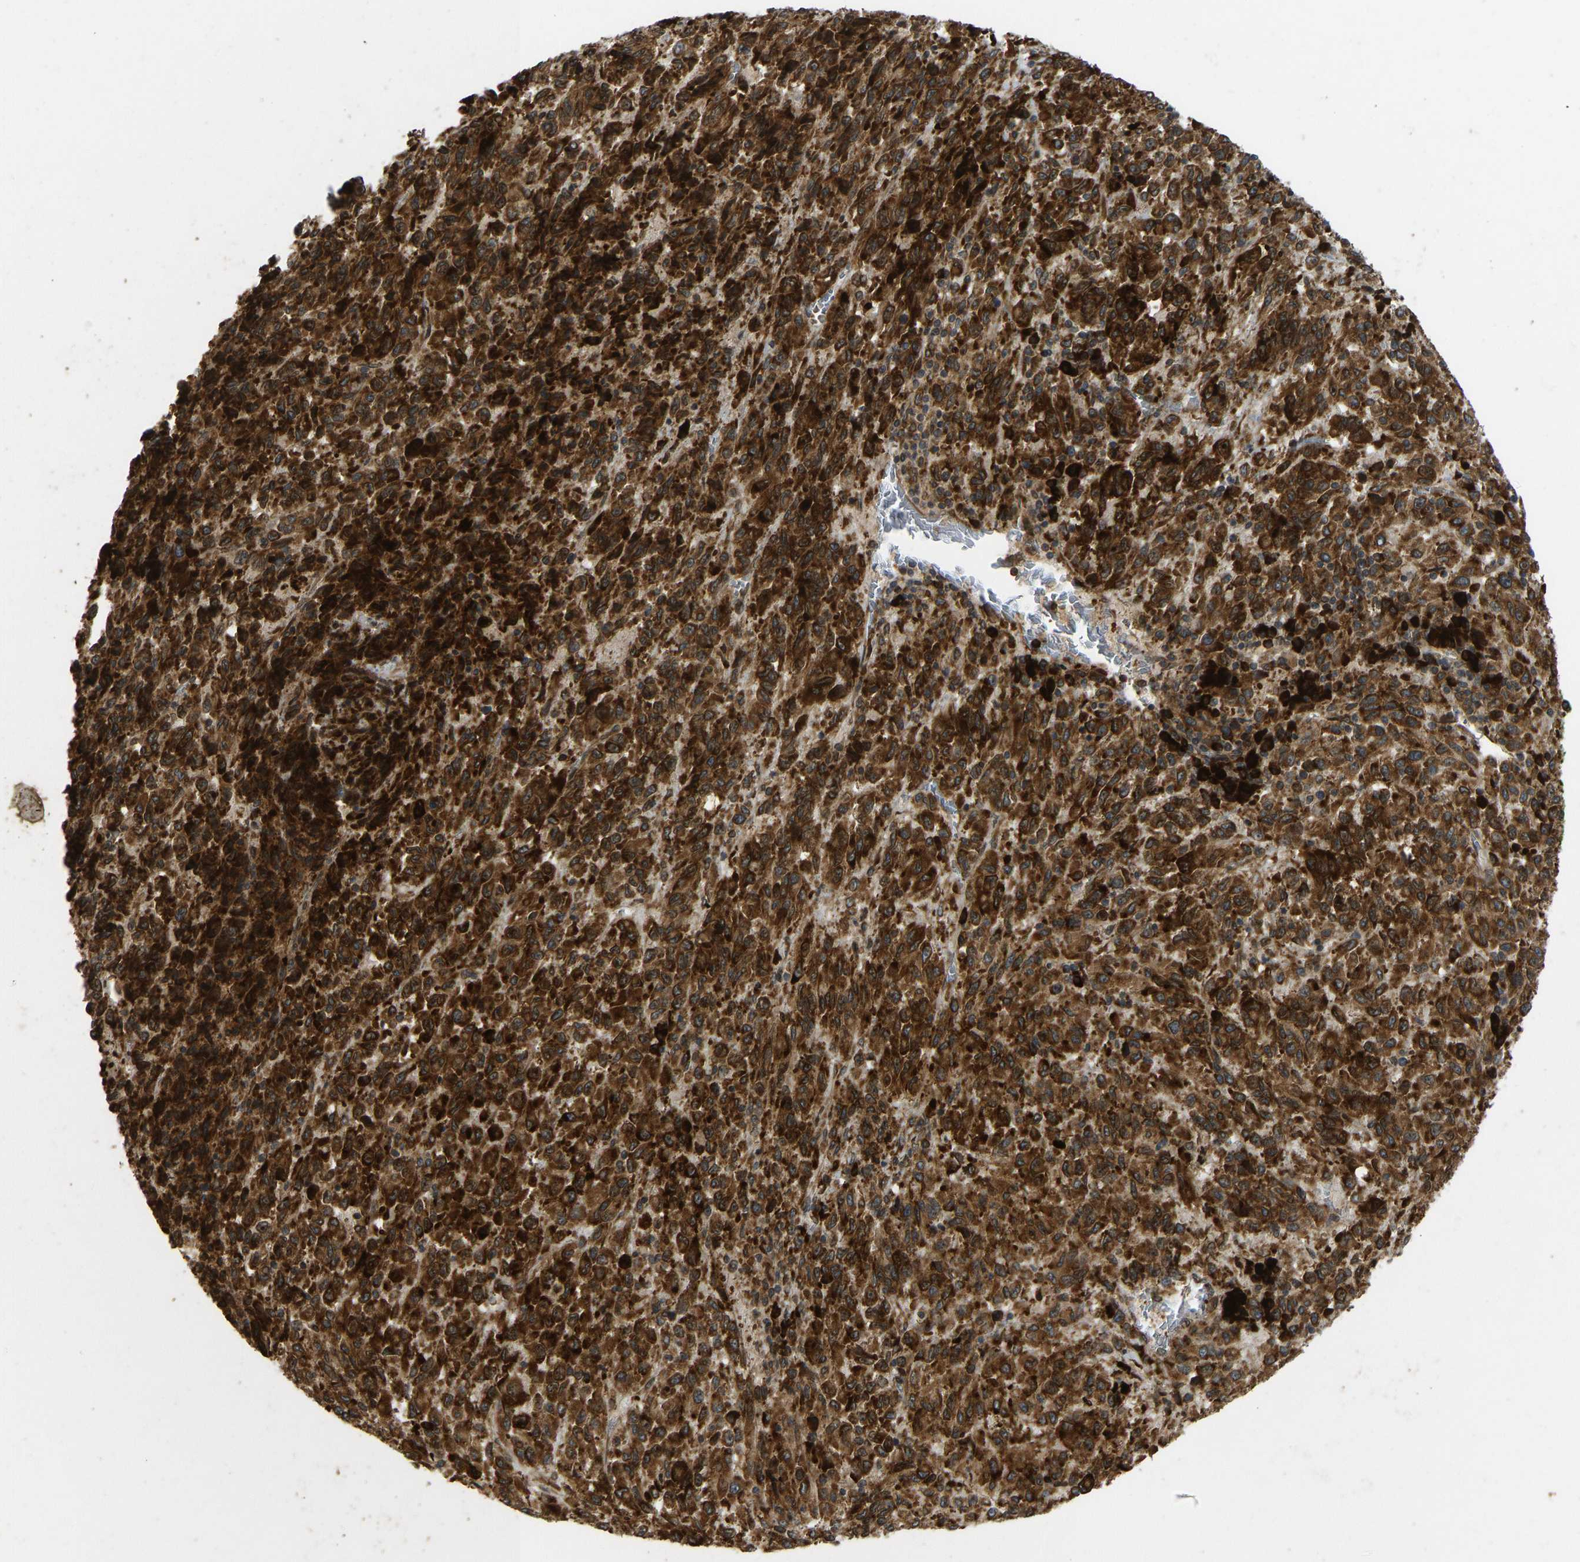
{"staining": {"intensity": "strong", "quantity": ">75%", "location": "cytoplasmic/membranous"}, "tissue": "melanoma", "cell_type": "Tumor cells", "image_type": "cancer", "snomed": [{"axis": "morphology", "description": "Malignant melanoma, Metastatic site"}, {"axis": "topography", "description": "Lung"}], "caption": "High-magnification brightfield microscopy of melanoma stained with DAB (3,3'-diaminobenzidine) (brown) and counterstained with hematoxylin (blue). tumor cells exhibit strong cytoplasmic/membranous staining is identified in approximately>75% of cells. (Brightfield microscopy of DAB IHC at high magnification).", "gene": "RPN2", "patient": {"sex": "male", "age": 64}}